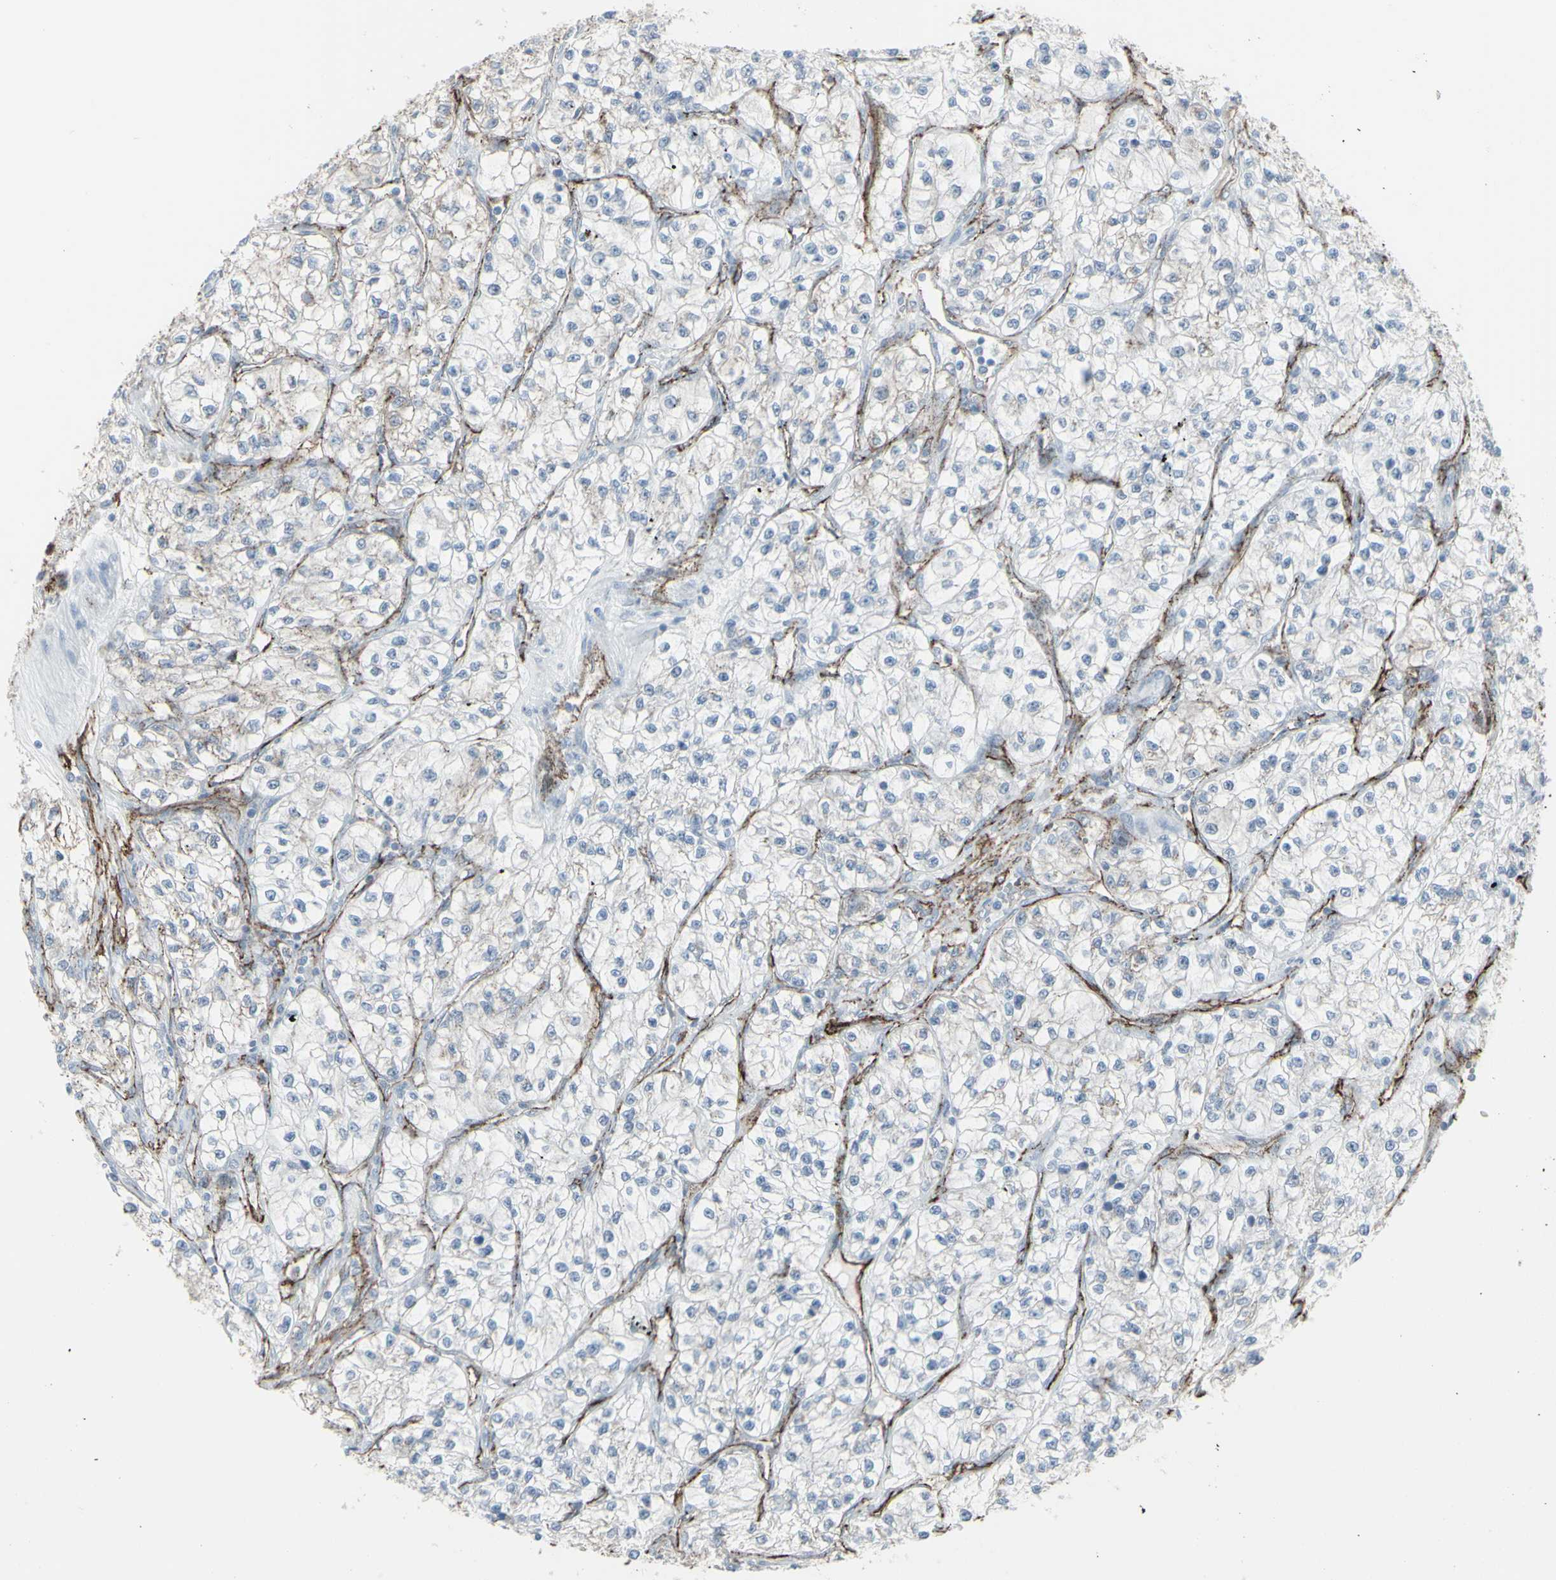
{"staining": {"intensity": "negative", "quantity": "none", "location": "none"}, "tissue": "renal cancer", "cell_type": "Tumor cells", "image_type": "cancer", "snomed": [{"axis": "morphology", "description": "Adenocarcinoma, NOS"}, {"axis": "topography", "description": "Kidney"}], "caption": "This is an IHC micrograph of human renal cancer. There is no staining in tumor cells.", "gene": "GJA1", "patient": {"sex": "female", "age": 57}}